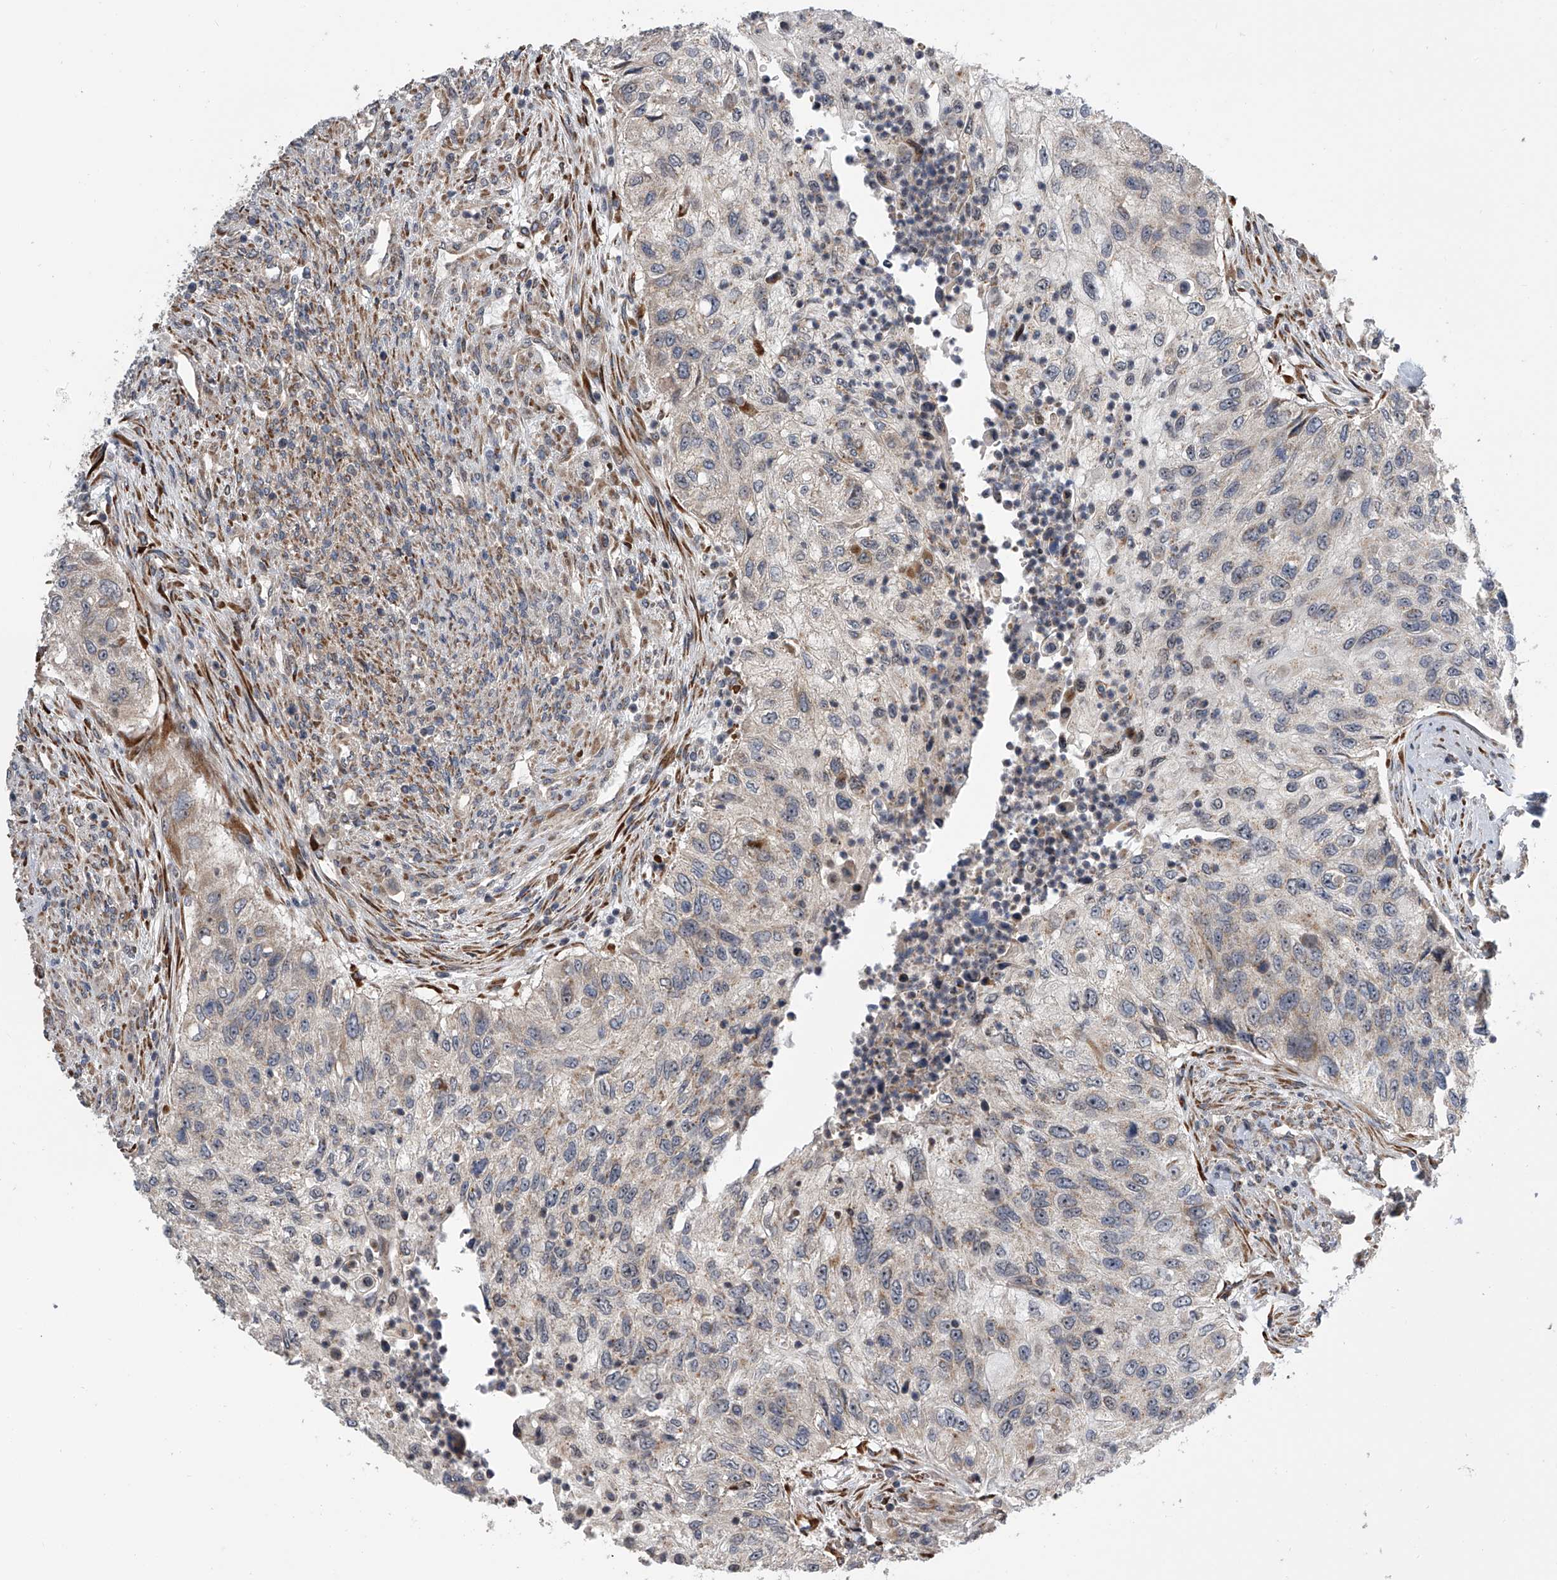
{"staining": {"intensity": "negative", "quantity": "none", "location": "none"}, "tissue": "urothelial cancer", "cell_type": "Tumor cells", "image_type": "cancer", "snomed": [{"axis": "morphology", "description": "Urothelial carcinoma, High grade"}, {"axis": "topography", "description": "Urinary bladder"}], "caption": "Immunohistochemistry (IHC) photomicrograph of neoplastic tissue: human urothelial cancer stained with DAB demonstrates no significant protein positivity in tumor cells.", "gene": "DLGAP2", "patient": {"sex": "female", "age": 60}}